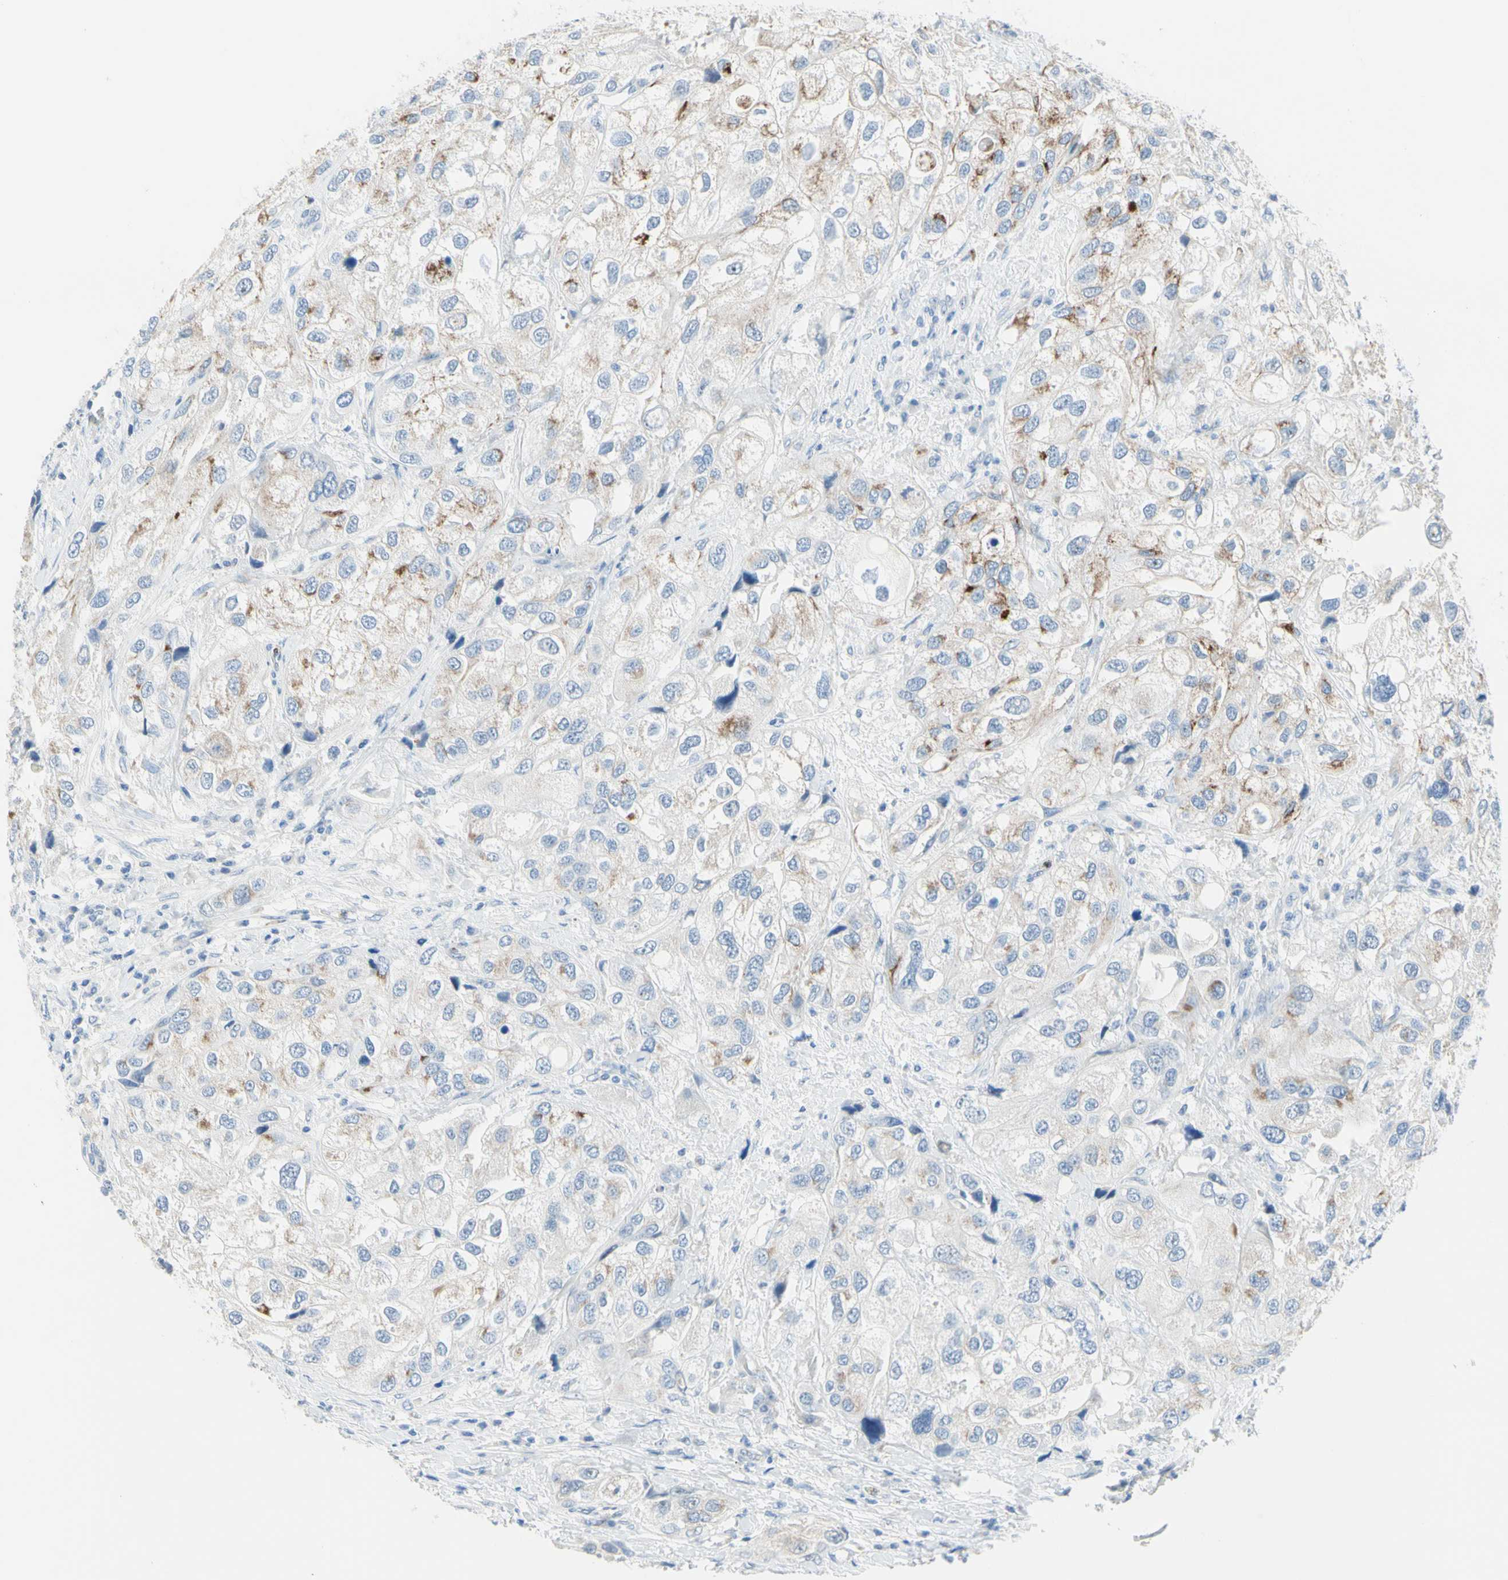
{"staining": {"intensity": "moderate", "quantity": "<25%", "location": "cytoplasmic/membranous"}, "tissue": "urothelial cancer", "cell_type": "Tumor cells", "image_type": "cancer", "snomed": [{"axis": "morphology", "description": "Urothelial carcinoma, High grade"}, {"axis": "topography", "description": "Urinary bladder"}], "caption": "IHC micrograph of high-grade urothelial carcinoma stained for a protein (brown), which demonstrates low levels of moderate cytoplasmic/membranous staining in about <25% of tumor cells.", "gene": "CYSLTR1", "patient": {"sex": "female", "age": 64}}